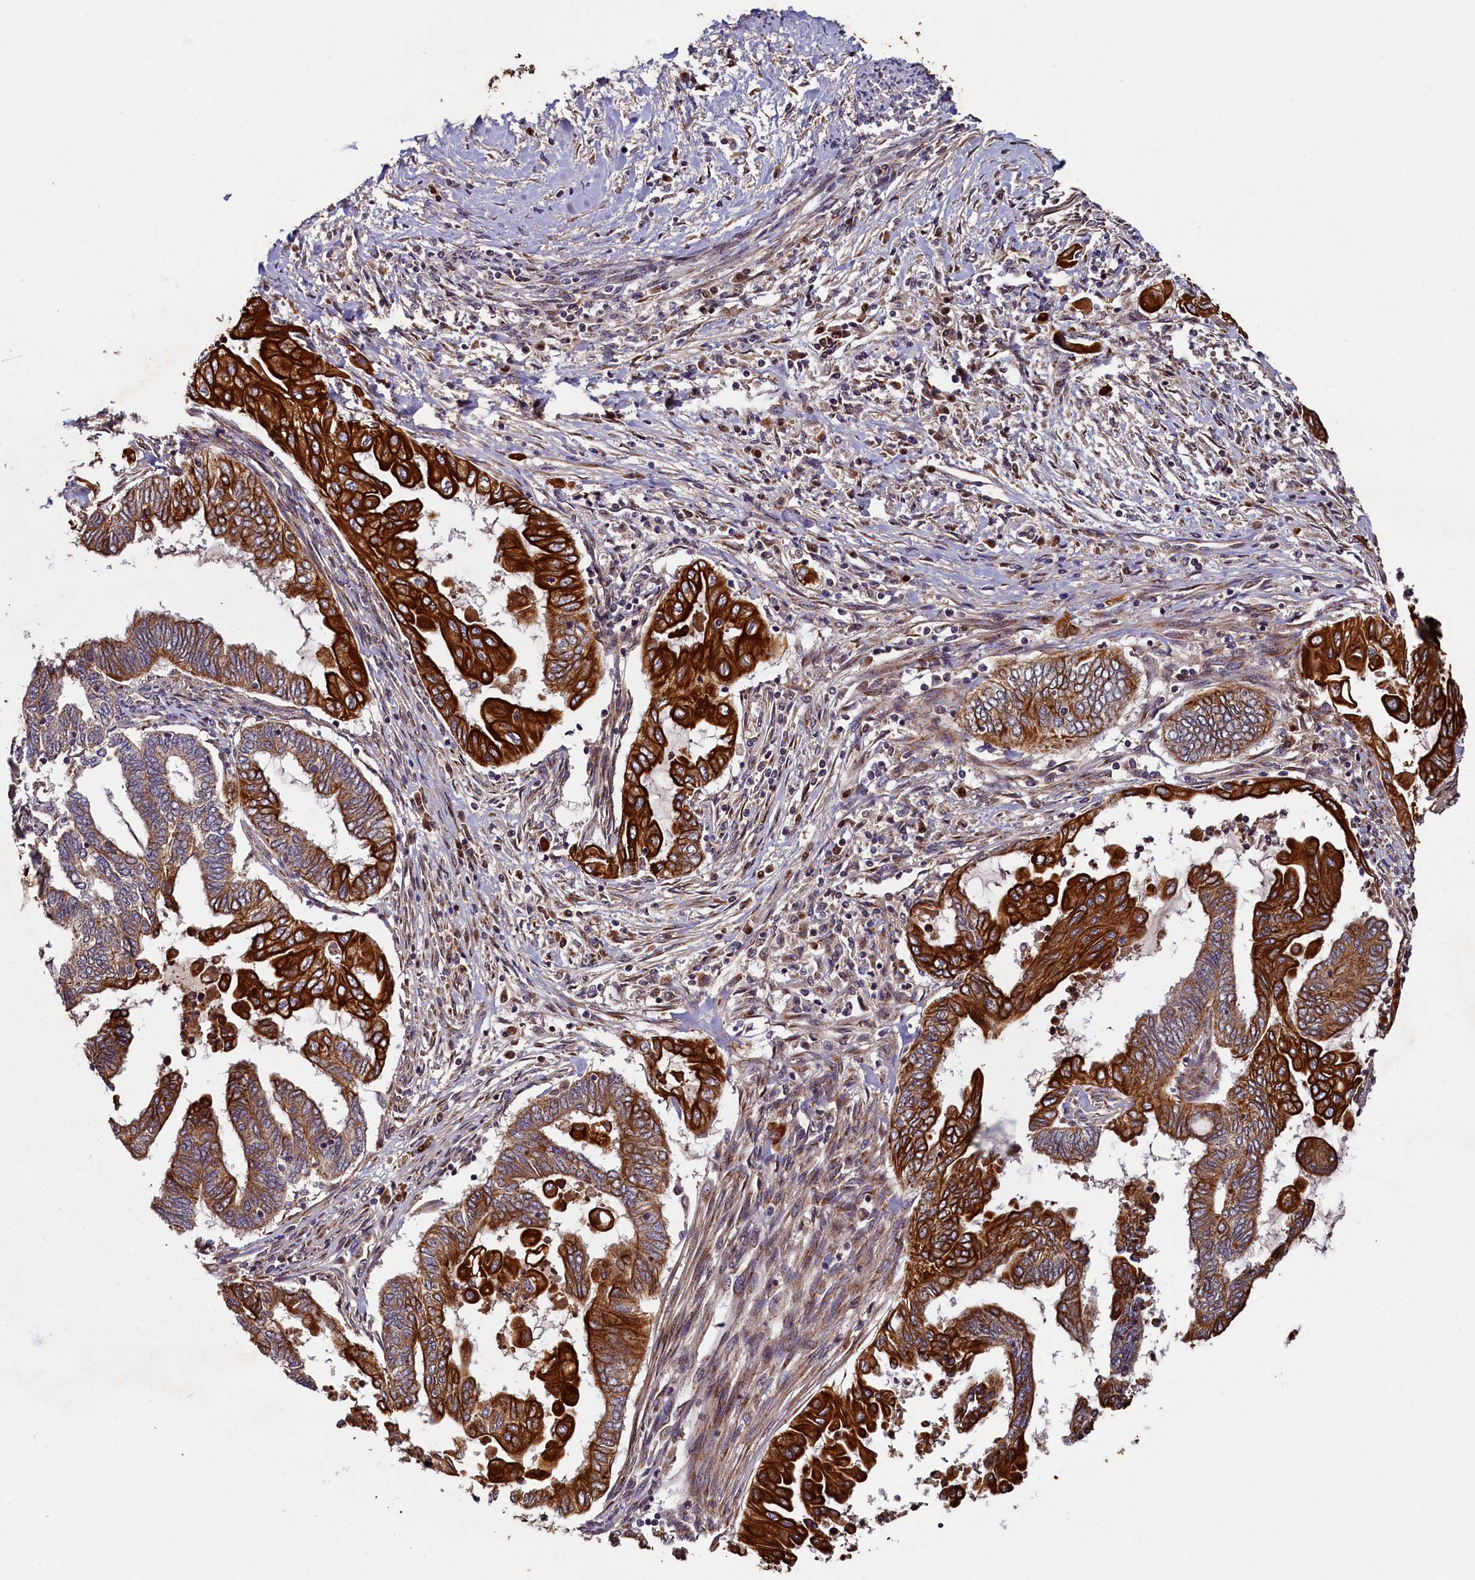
{"staining": {"intensity": "strong", "quantity": ">75%", "location": "cytoplasmic/membranous"}, "tissue": "endometrial cancer", "cell_type": "Tumor cells", "image_type": "cancer", "snomed": [{"axis": "morphology", "description": "Adenocarcinoma, NOS"}, {"axis": "topography", "description": "Uterus"}, {"axis": "topography", "description": "Endometrium"}], "caption": "Endometrial adenocarcinoma stained for a protein reveals strong cytoplasmic/membranous positivity in tumor cells. Using DAB (3,3'-diaminobenzidine) (brown) and hematoxylin (blue) stains, captured at high magnification using brightfield microscopy.", "gene": "NCKAP5L", "patient": {"sex": "female", "age": 70}}